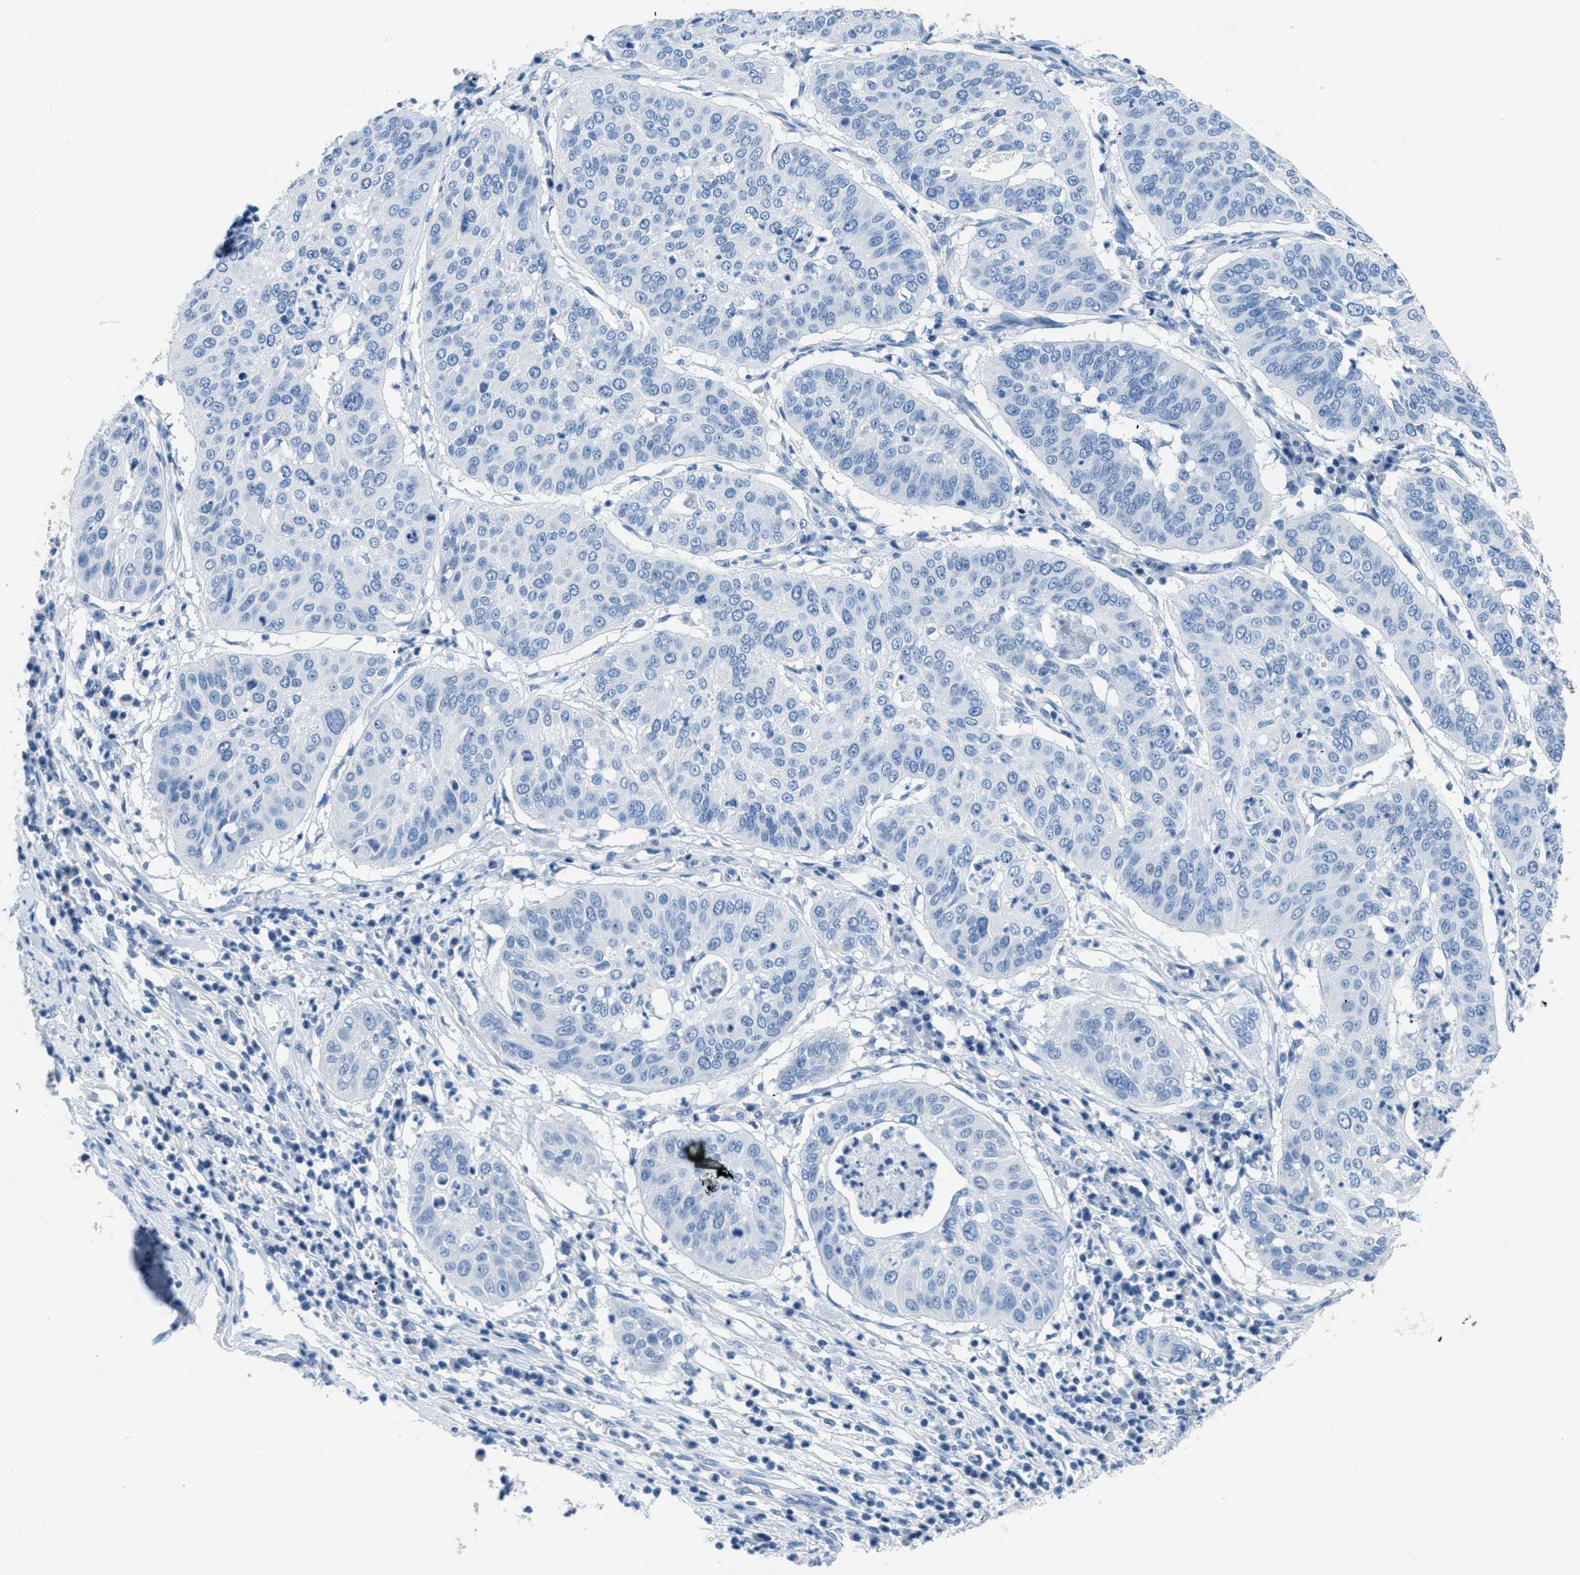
{"staining": {"intensity": "negative", "quantity": "none", "location": "none"}, "tissue": "cervical cancer", "cell_type": "Tumor cells", "image_type": "cancer", "snomed": [{"axis": "morphology", "description": "Normal tissue, NOS"}, {"axis": "morphology", "description": "Squamous cell carcinoma, NOS"}, {"axis": "topography", "description": "Cervix"}], "caption": "This micrograph is of cervical squamous cell carcinoma stained with IHC to label a protein in brown with the nuclei are counter-stained blue. There is no expression in tumor cells.", "gene": "MGARP", "patient": {"sex": "female", "age": 39}}